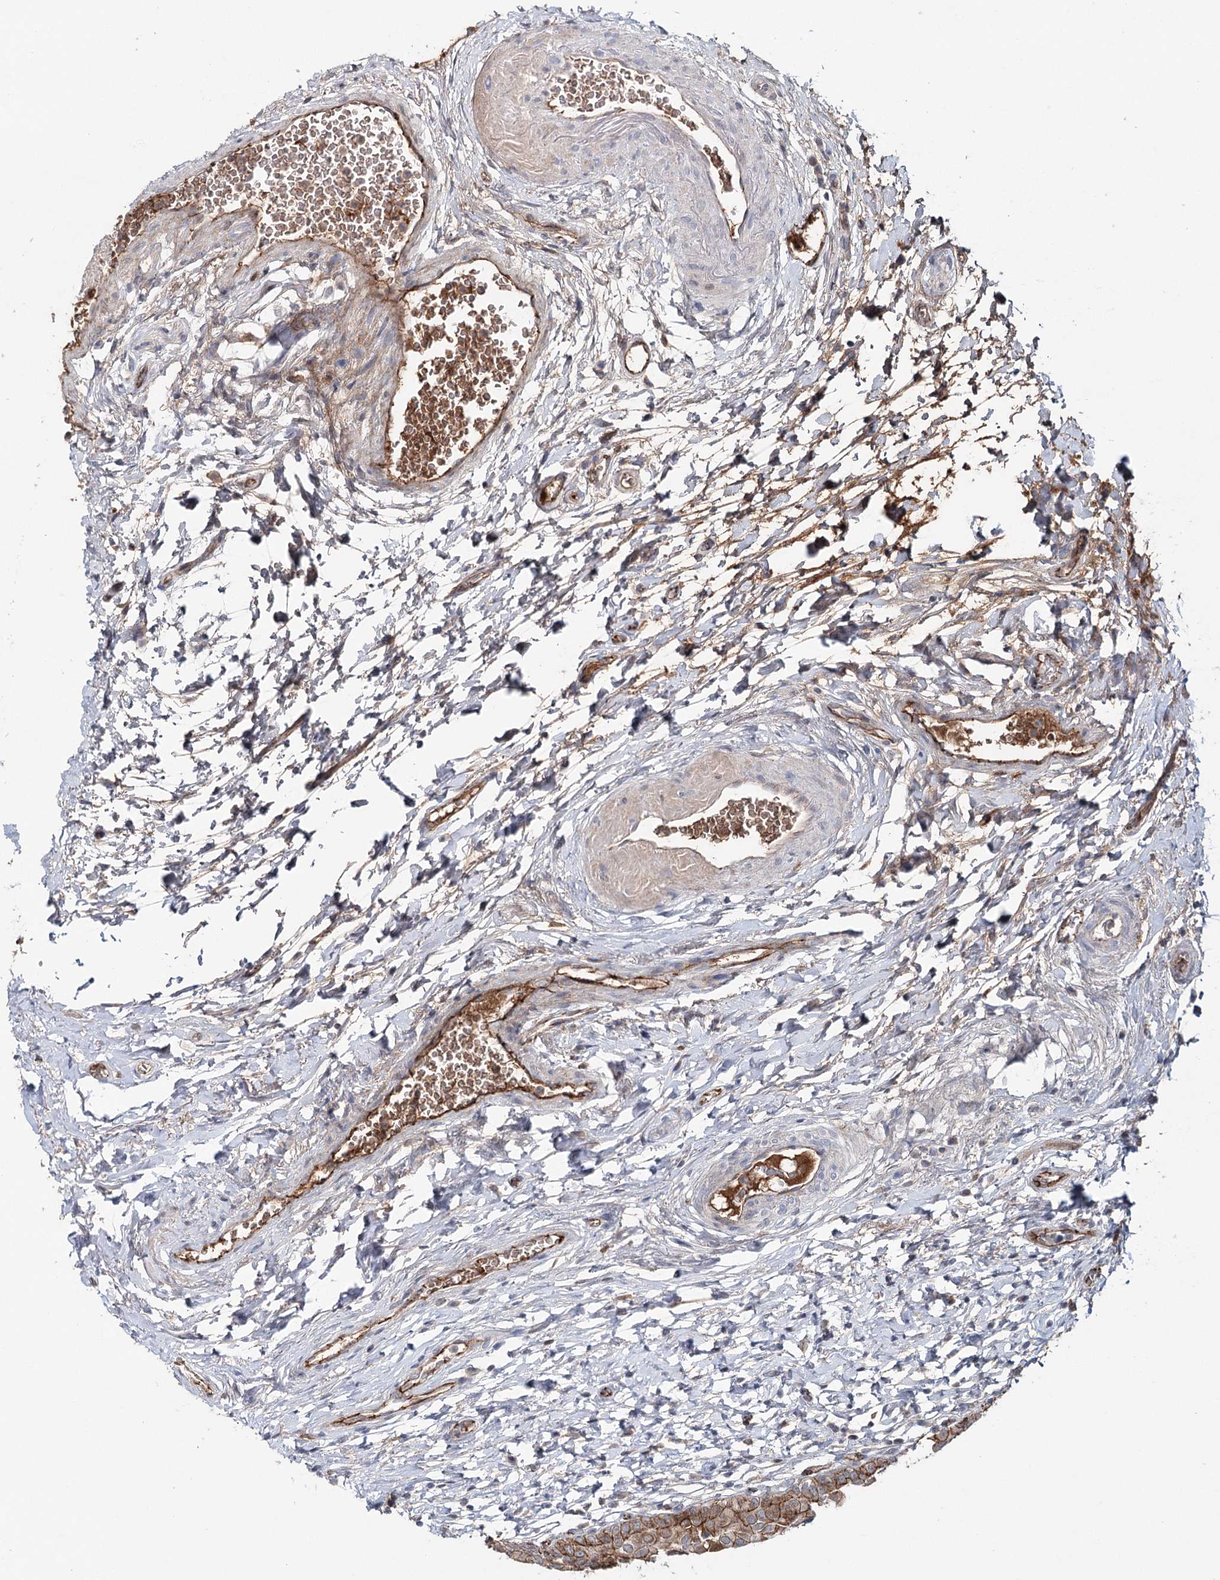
{"staining": {"intensity": "strong", "quantity": ">75%", "location": "cytoplasmic/membranous"}, "tissue": "urinary bladder", "cell_type": "Urothelial cells", "image_type": "normal", "snomed": [{"axis": "morphology", "description": "Normal tissue, NOS"}, {"axis": "topography", "description": "Urinary bladder"}], "caption": "Immunohistochemical staining of normal human urinary bladder shows strong cytoplasmic/membranous protein staining in approximately >75% of urothelial cells.", "gene": "PKP4", "patient": {"sex": "male", "age": 83}}